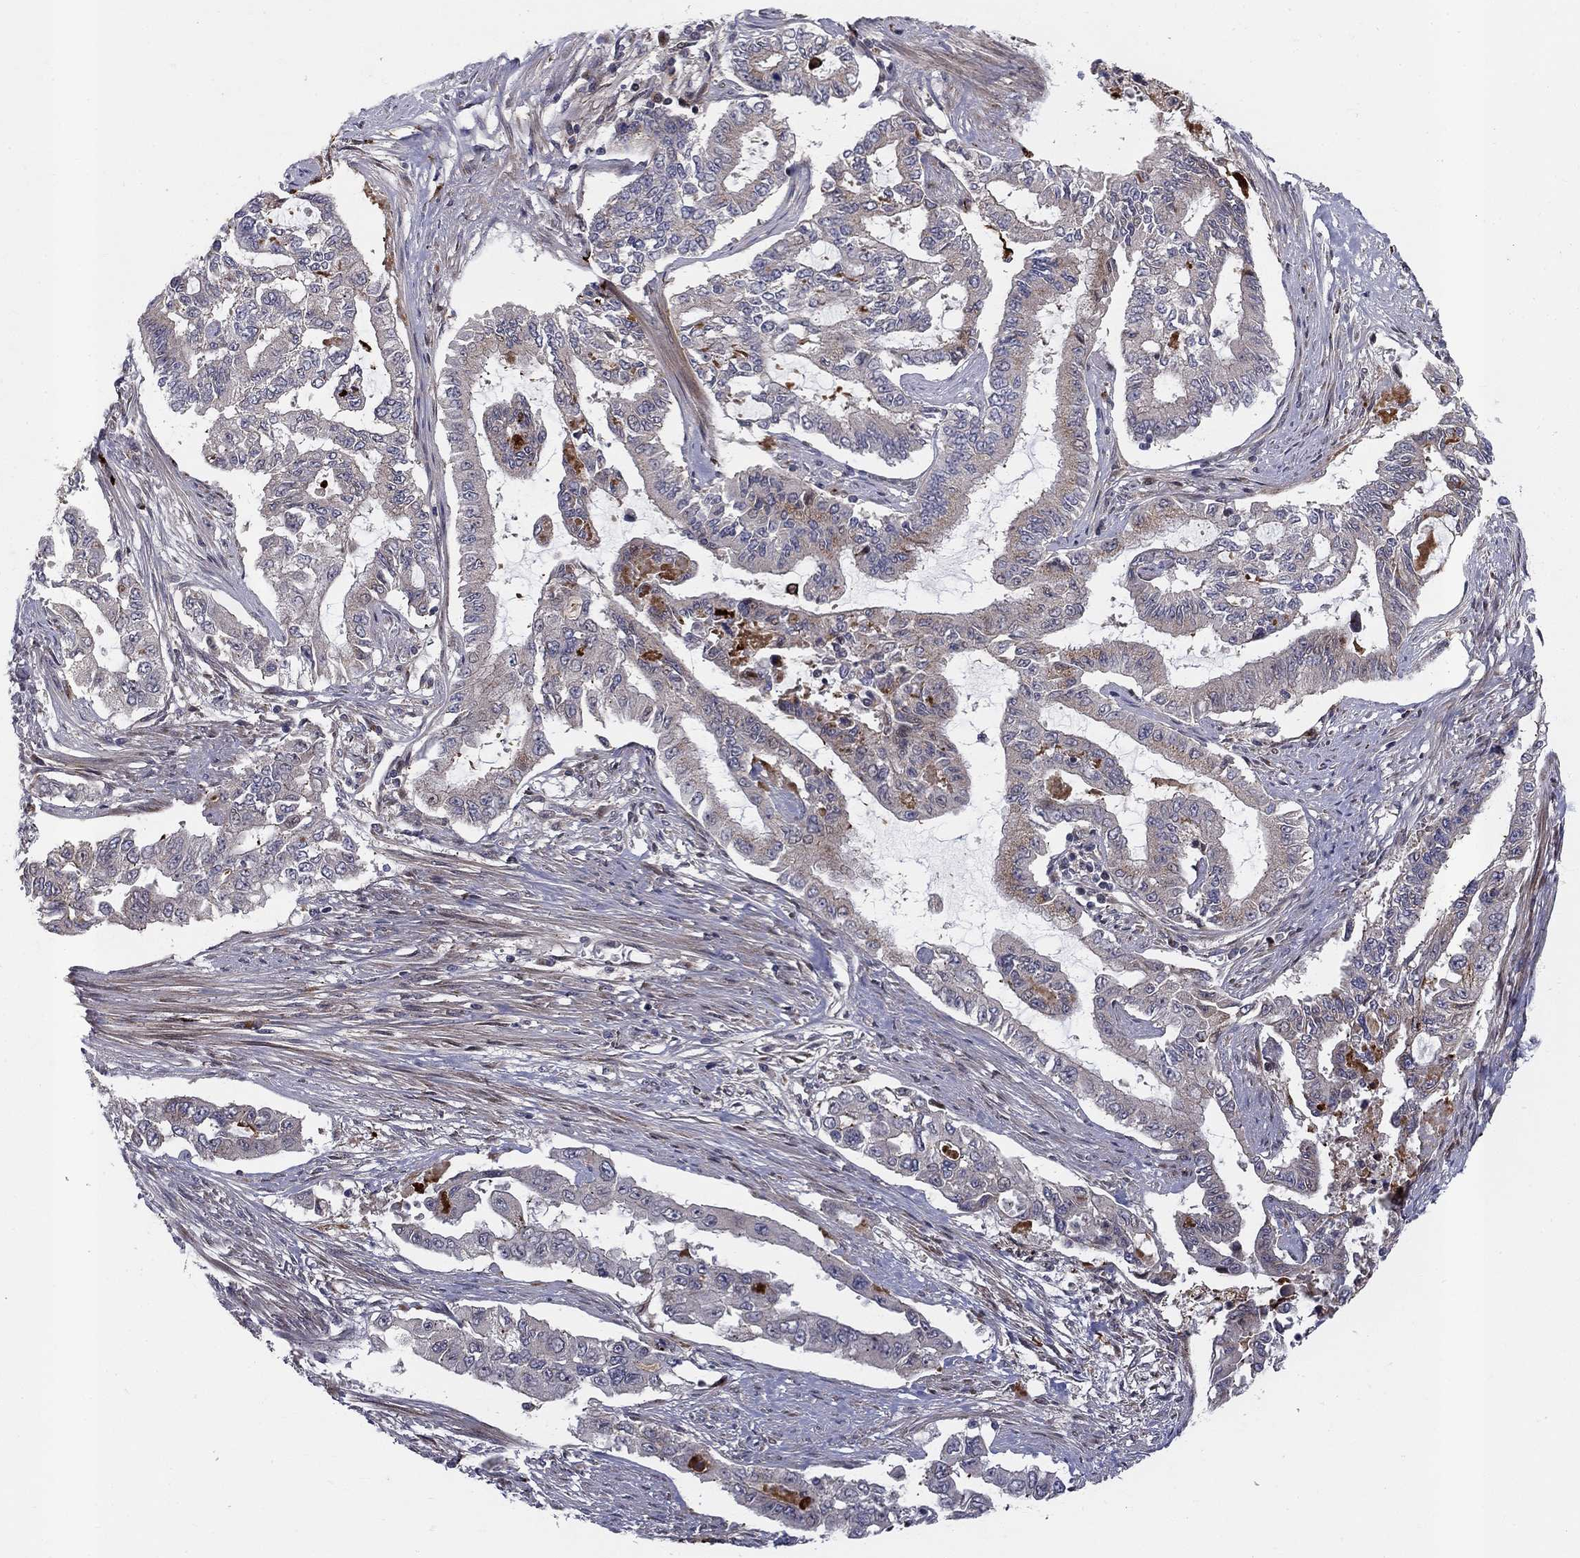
{"staining": {"intensity": "weak", "quantity": "25%-75%", "location": "cytoplasmic/membranous"}, "tissue": "endometrial cancer", "cell_type": "Tumor cells", "image_type": "cancer", "snomed": [{"axis": "morphology", "description": "Adenocarcinoma, NOS"}, {"axis": "topography", "description": "Uterus"}], "caption": "This image exhibits IHC staining of human endometrial adenocarcinoma, with low weak cytoplasmic/membranous positivity in about 25%-75% of tumor cells.", "gene": "WDR19", "patient": {"sex": "female", "age": 59}}